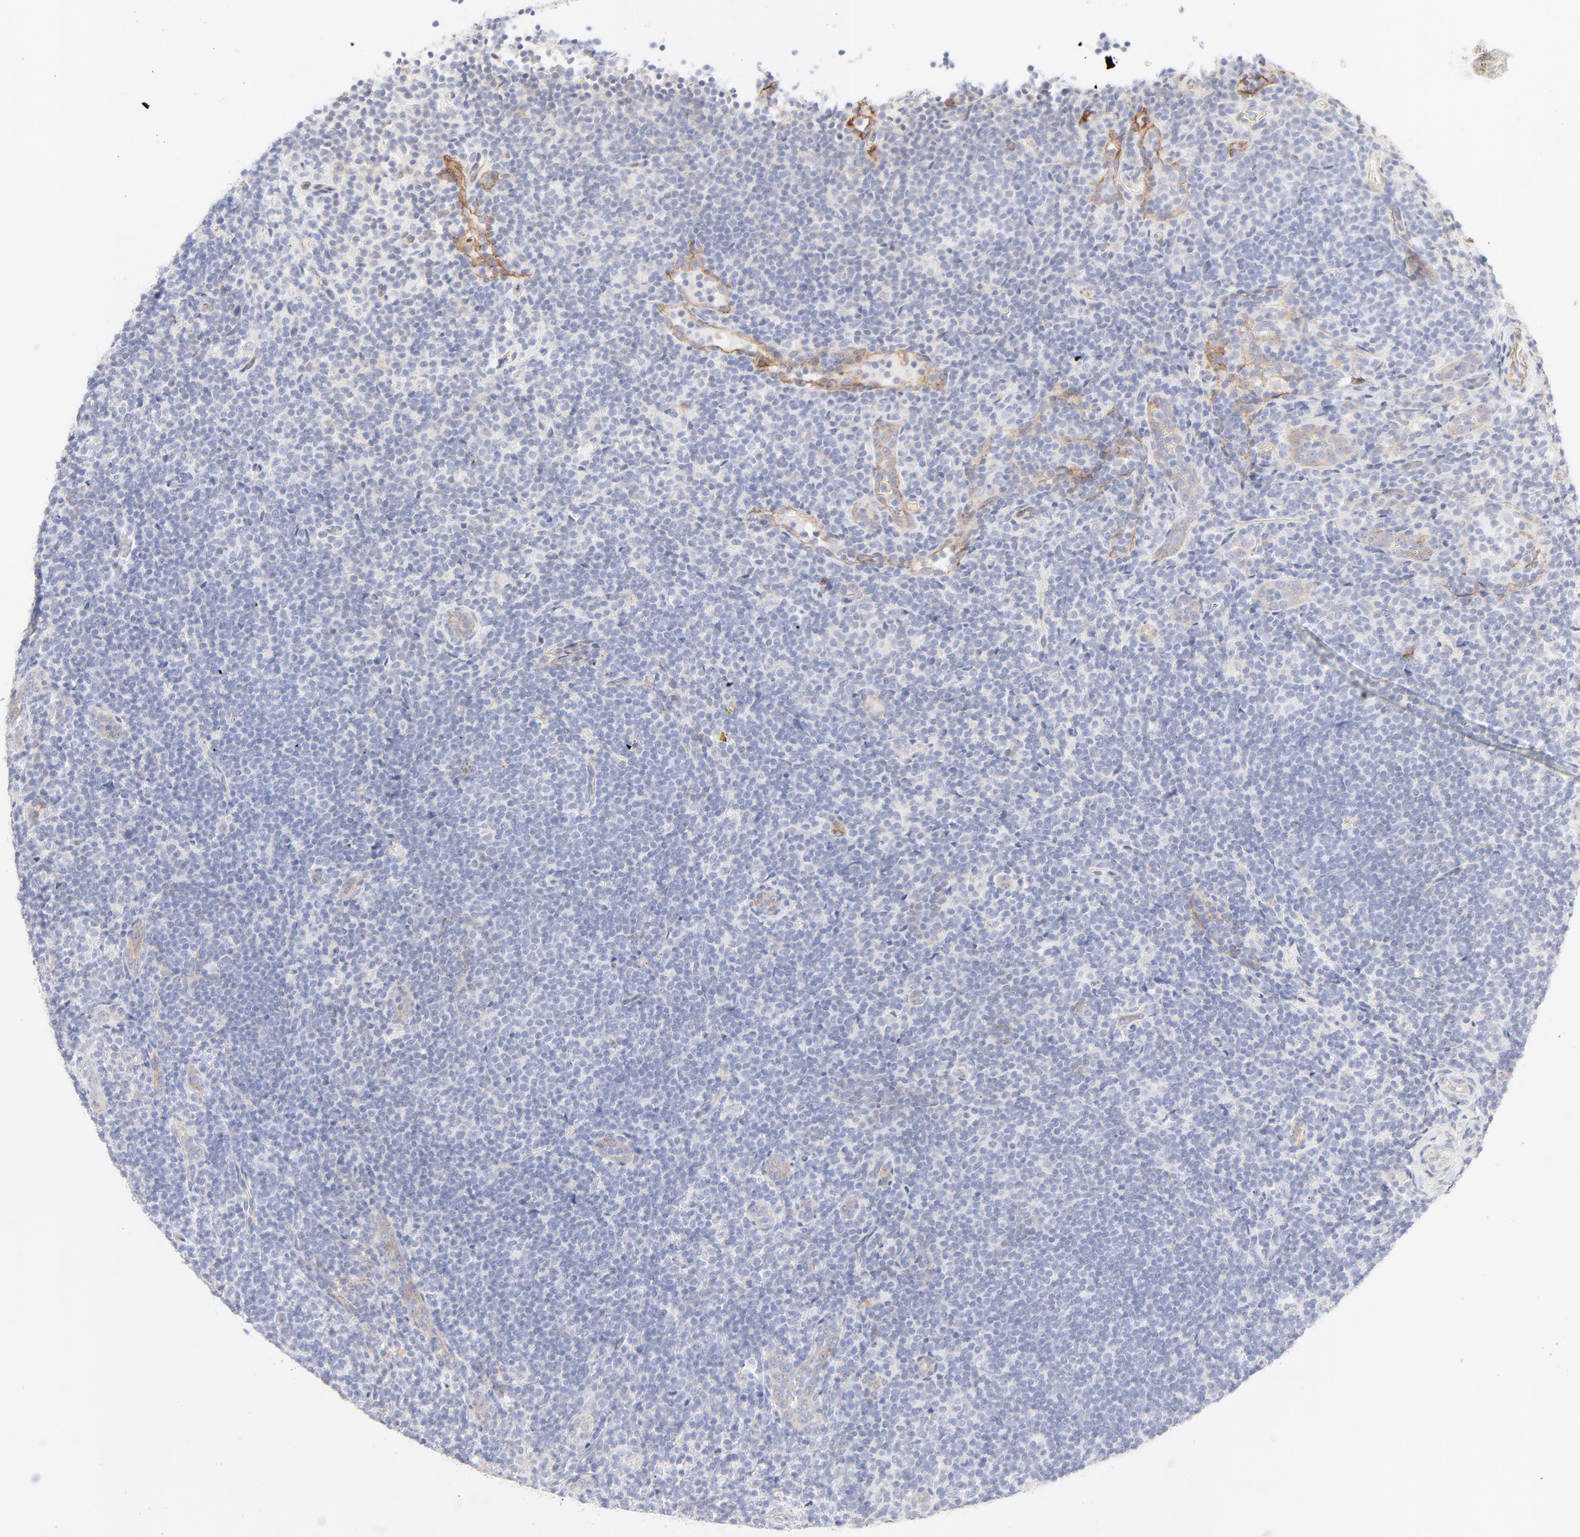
{"staining": {"intensity": "negative", "quantity": "none", "location": "none"}, "tissue": "lymphoma", "cell_type": "Tumor cells", "image_type": "cancer", "snomed": [{"axis": "morphology", "description": "Malignant lymphoma, non-Hodgkin's type, Low grade"}, {"axis": "topography", "description": "Lymph node"}], "caption": "Tumor cells are negative for protein expression in human malignant lymphoma, non-Hodgkin's type (low-grade).", "gene": "ITGA5", "patient": {"sex": "female", "age": 76}}